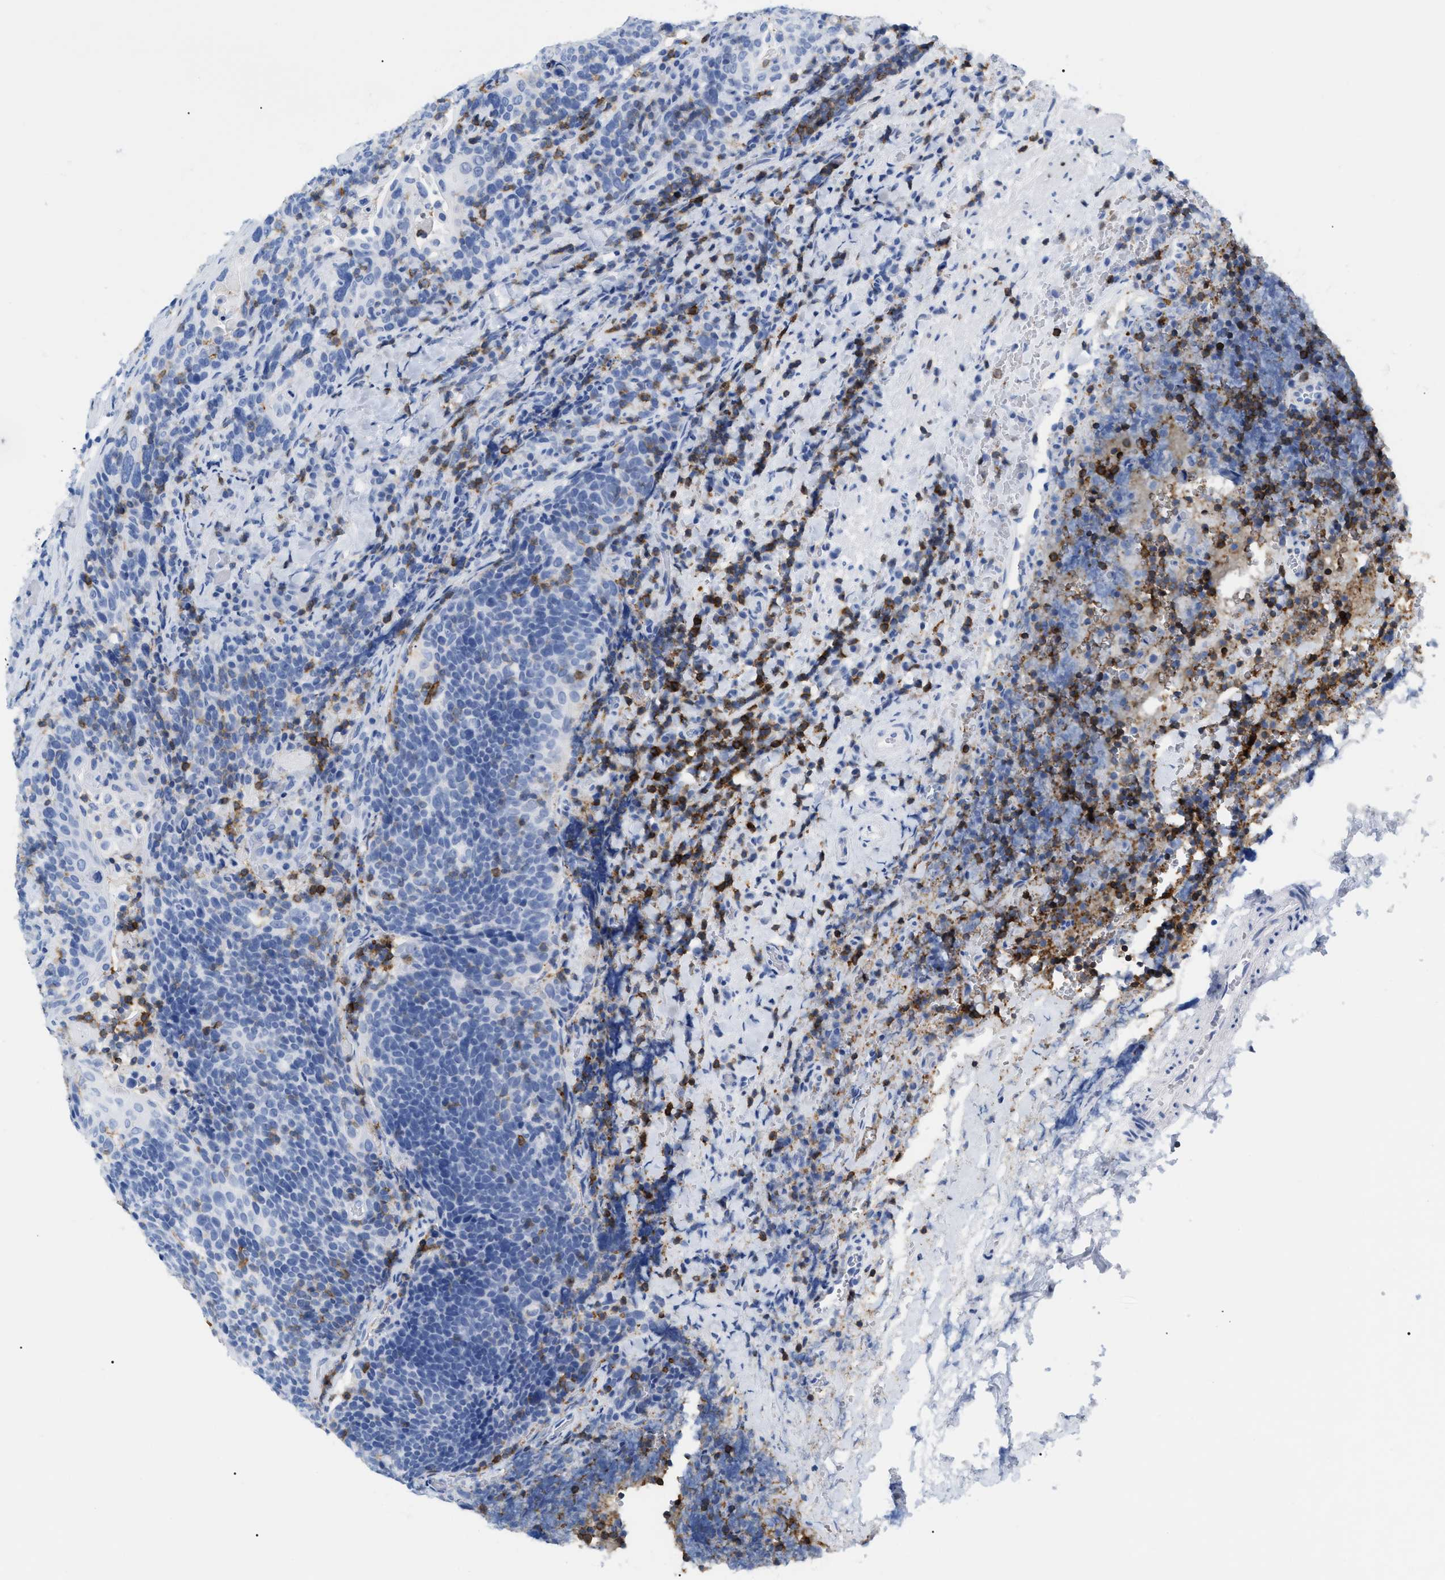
{"staining": {"intensity": "negative", "quantity": "none", "location": "none"}, "tissue": "head and neck cancer", "cell_type": "Tumor cells", "image_type": "cancer", "snomed": [{"axis": "morphology", "description": "Squamous cell carcinoma, NOS"}, {"axis": "morphology", "description": "Squamous cell carcinoma, metastatic, NOS"}, {"axis": "topography", "description": "Lymph node"}, {"axis": "topography", "description": "Head-Neck"}], "caption": "A histopathology image of head and neck cancer stained for a protein shows no brown staining in tumor cells.", "gene": "CD5", "patient": {"sex": "male", "age": 62}}